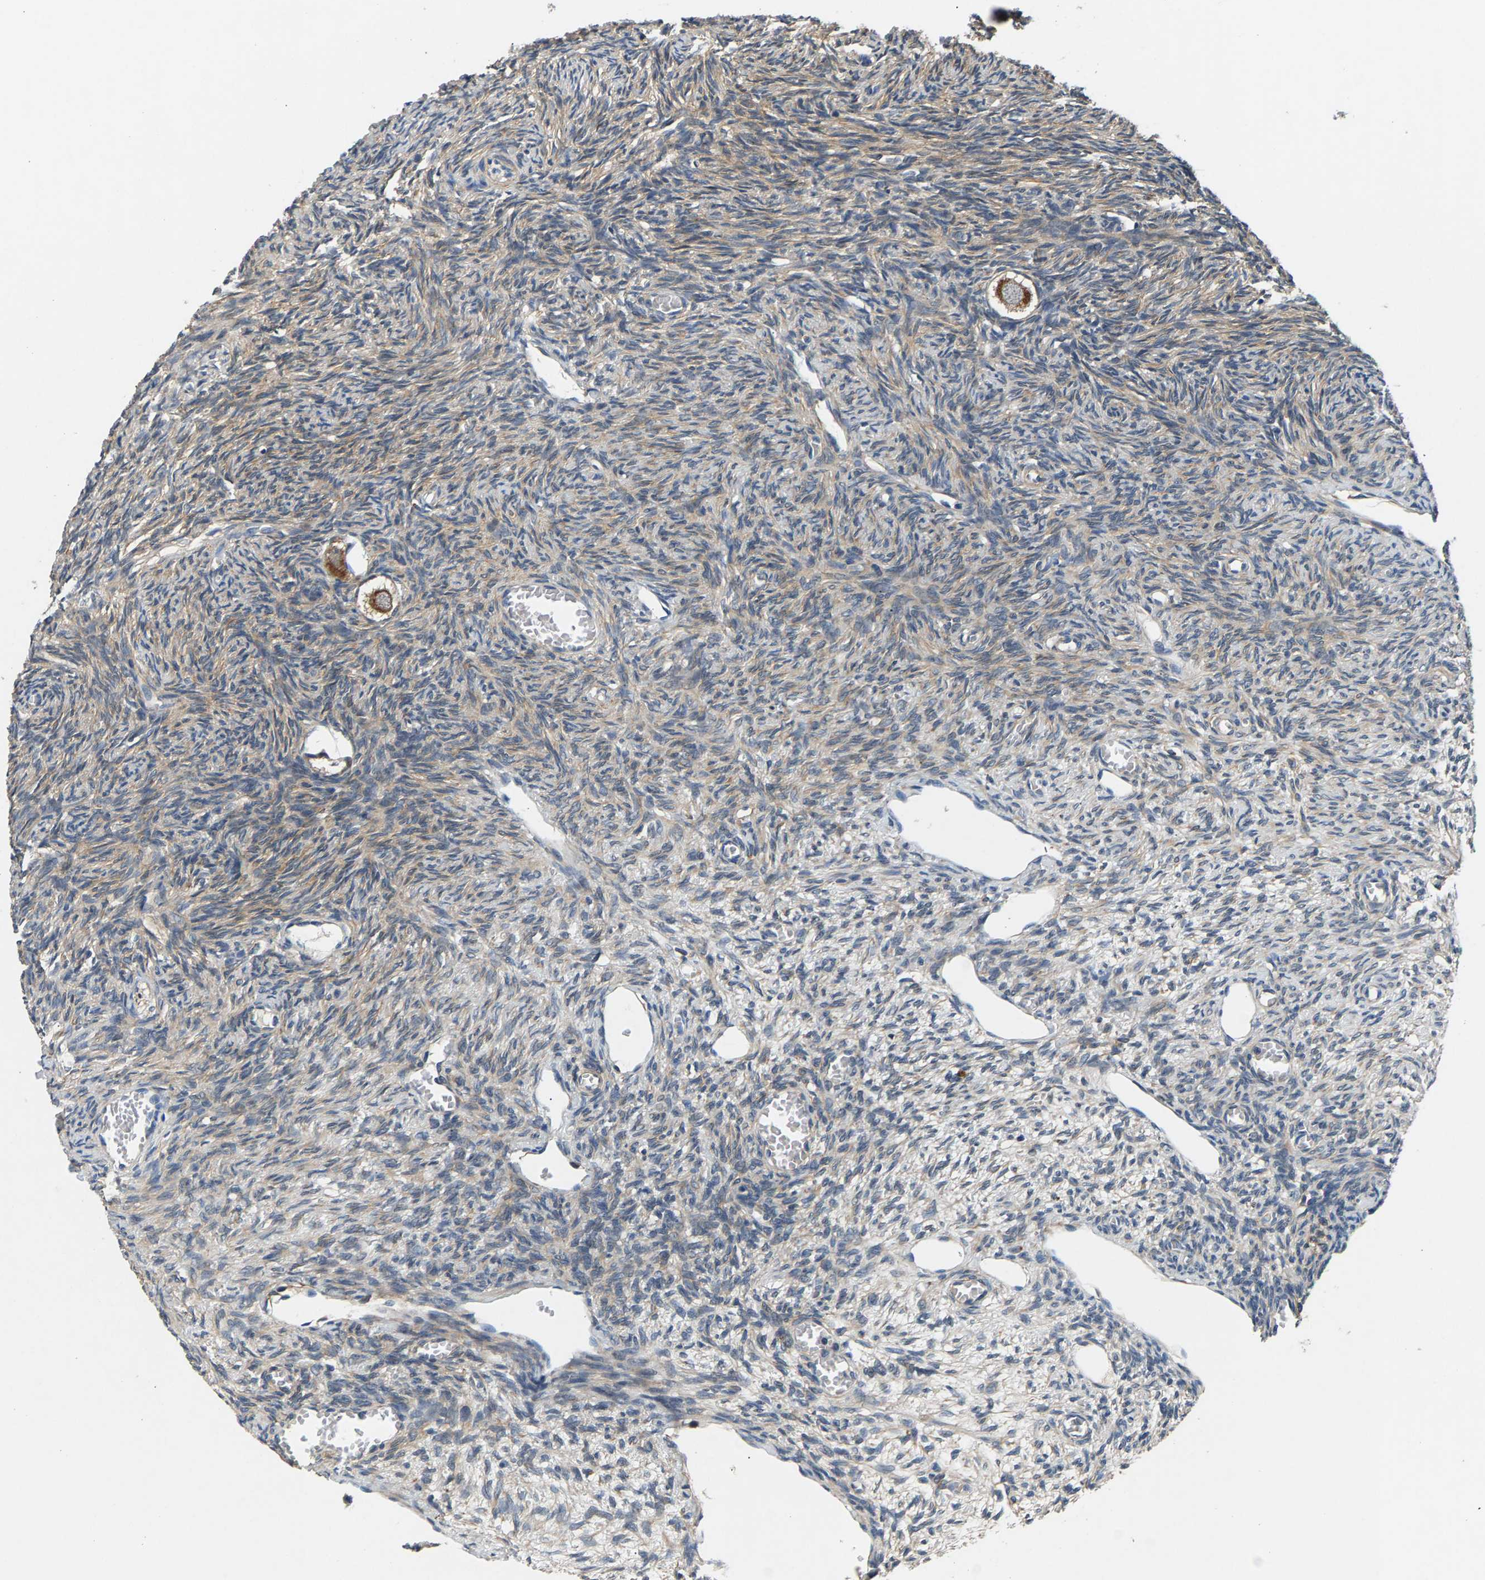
{"staining": {"intensity": "moderate", "quantity": ">75%", "location": "cytoplasmic/membranous"}, "tissue": "ovary", "cell_type": "Follicle cells", "image_type": "normal", "snomed": [{"axis": "morphology", "description": "Normal tissue, NOS"}, {"axis": "topography", "description": "Ovary"}], "caption": "IHC micrograph of benign ovary stained for a protein (brown), which shows medium levels of moderate cytoplasmic/membranous expression in approximately >75% of follicle cells.", "gene": "NT5C", "patient": {"sex": "female", "age": 27}}